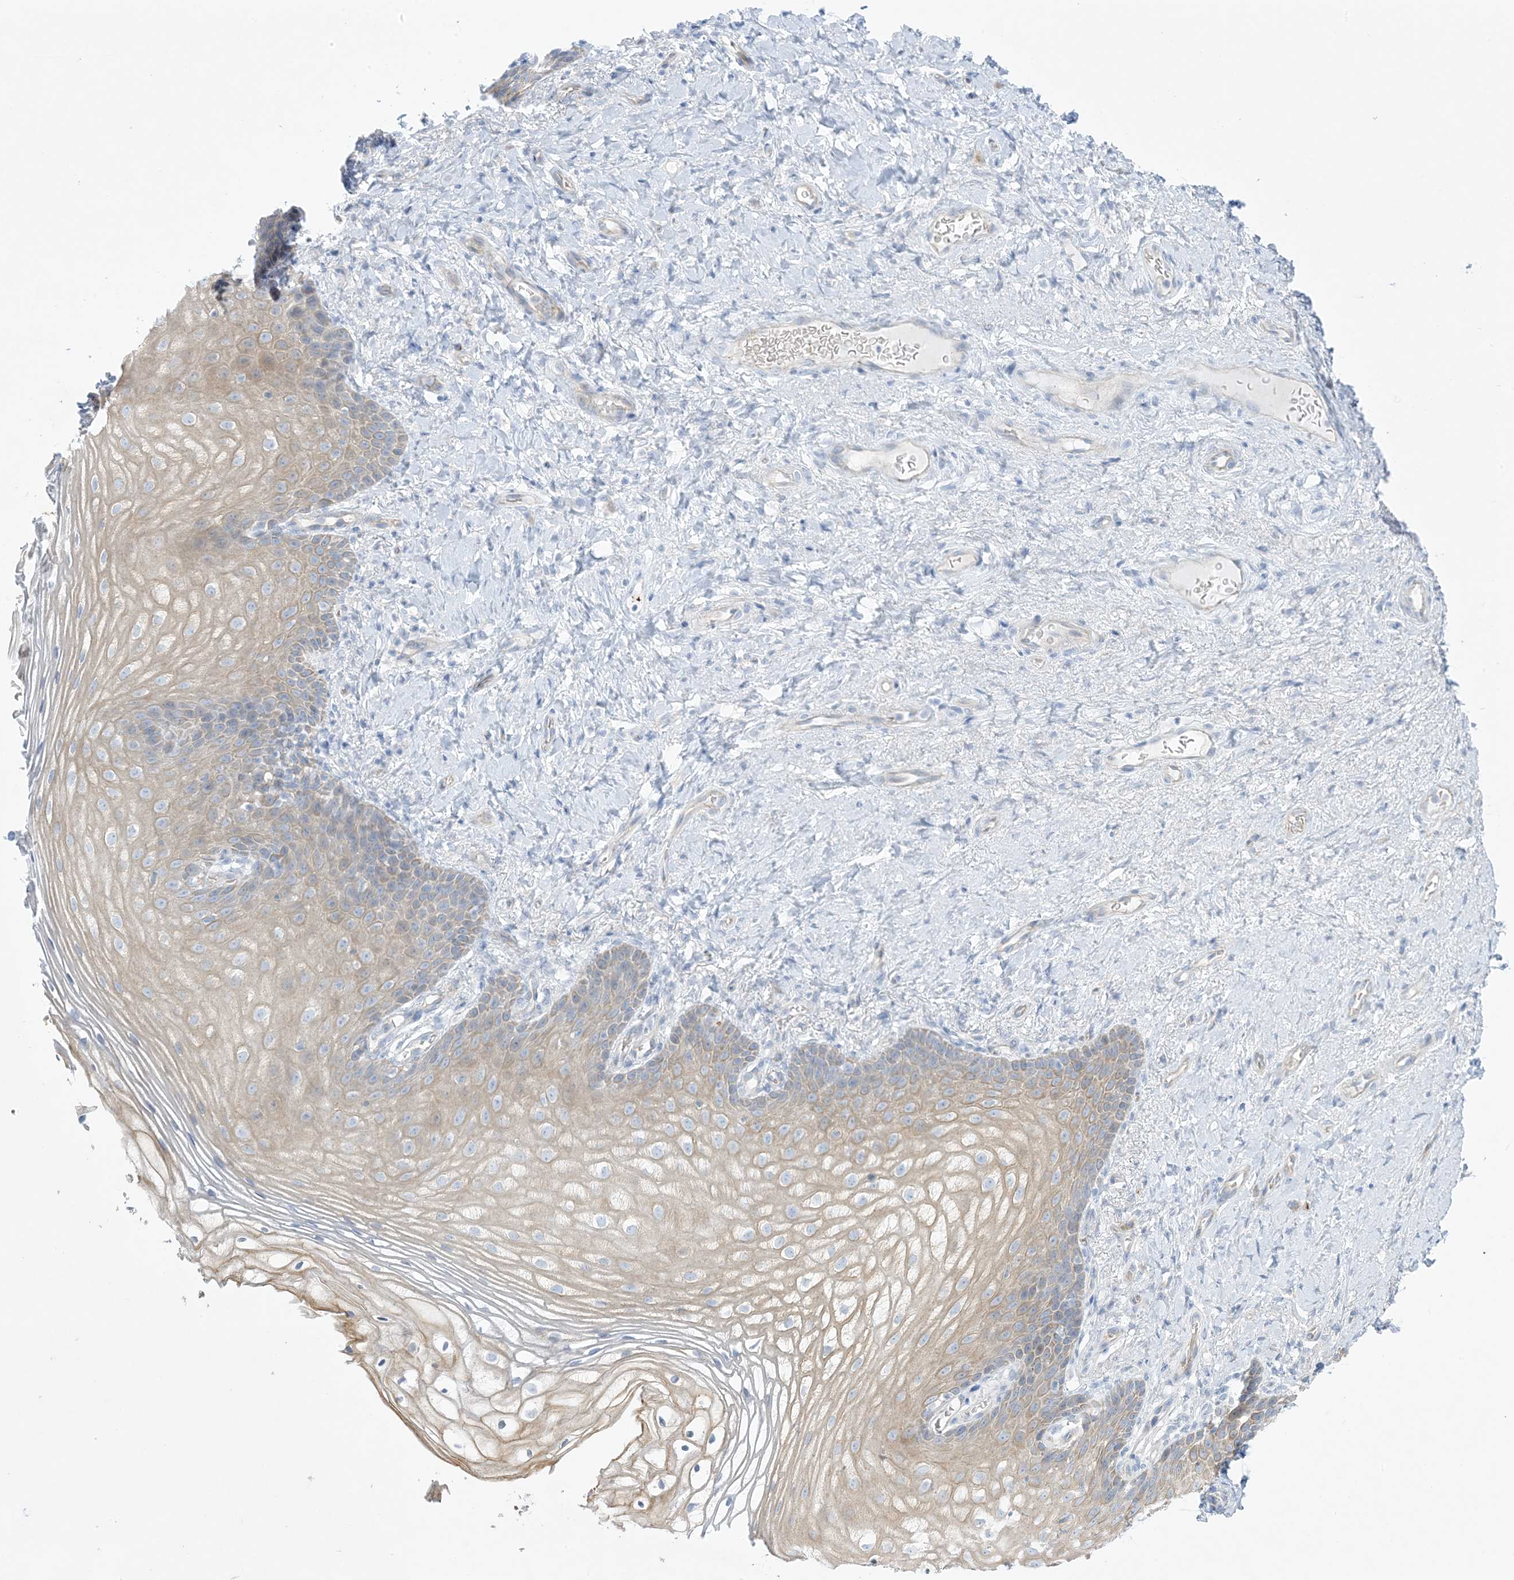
{"staining": {"intensity": "weak", "quantity": "25%-75%", "location": "cytoplasmic/membranous"}, "tissue": "vagina", "cell_type": "Squamous epithelial cells", "image_type": "normal", "snomed": [{"axis": "morphology", "description": "Normal tissue, NOS"}, {"axis": "topography", "description": "Vagina"}], "caption": "Immunohistochemical staining of normal vagina demonstrates low levels of weak cytoplasmic/membranous expression in about 25%-75% of squamous epithelial cells. The staining is performed using DAB (3,3'-diaminobenzidine) brown chromogen to label protein expression. The nuclei are counter-stained blue using hematoxylin.", "gene": "XIRP2", "patient": {"sex": "female", "age": 60}}